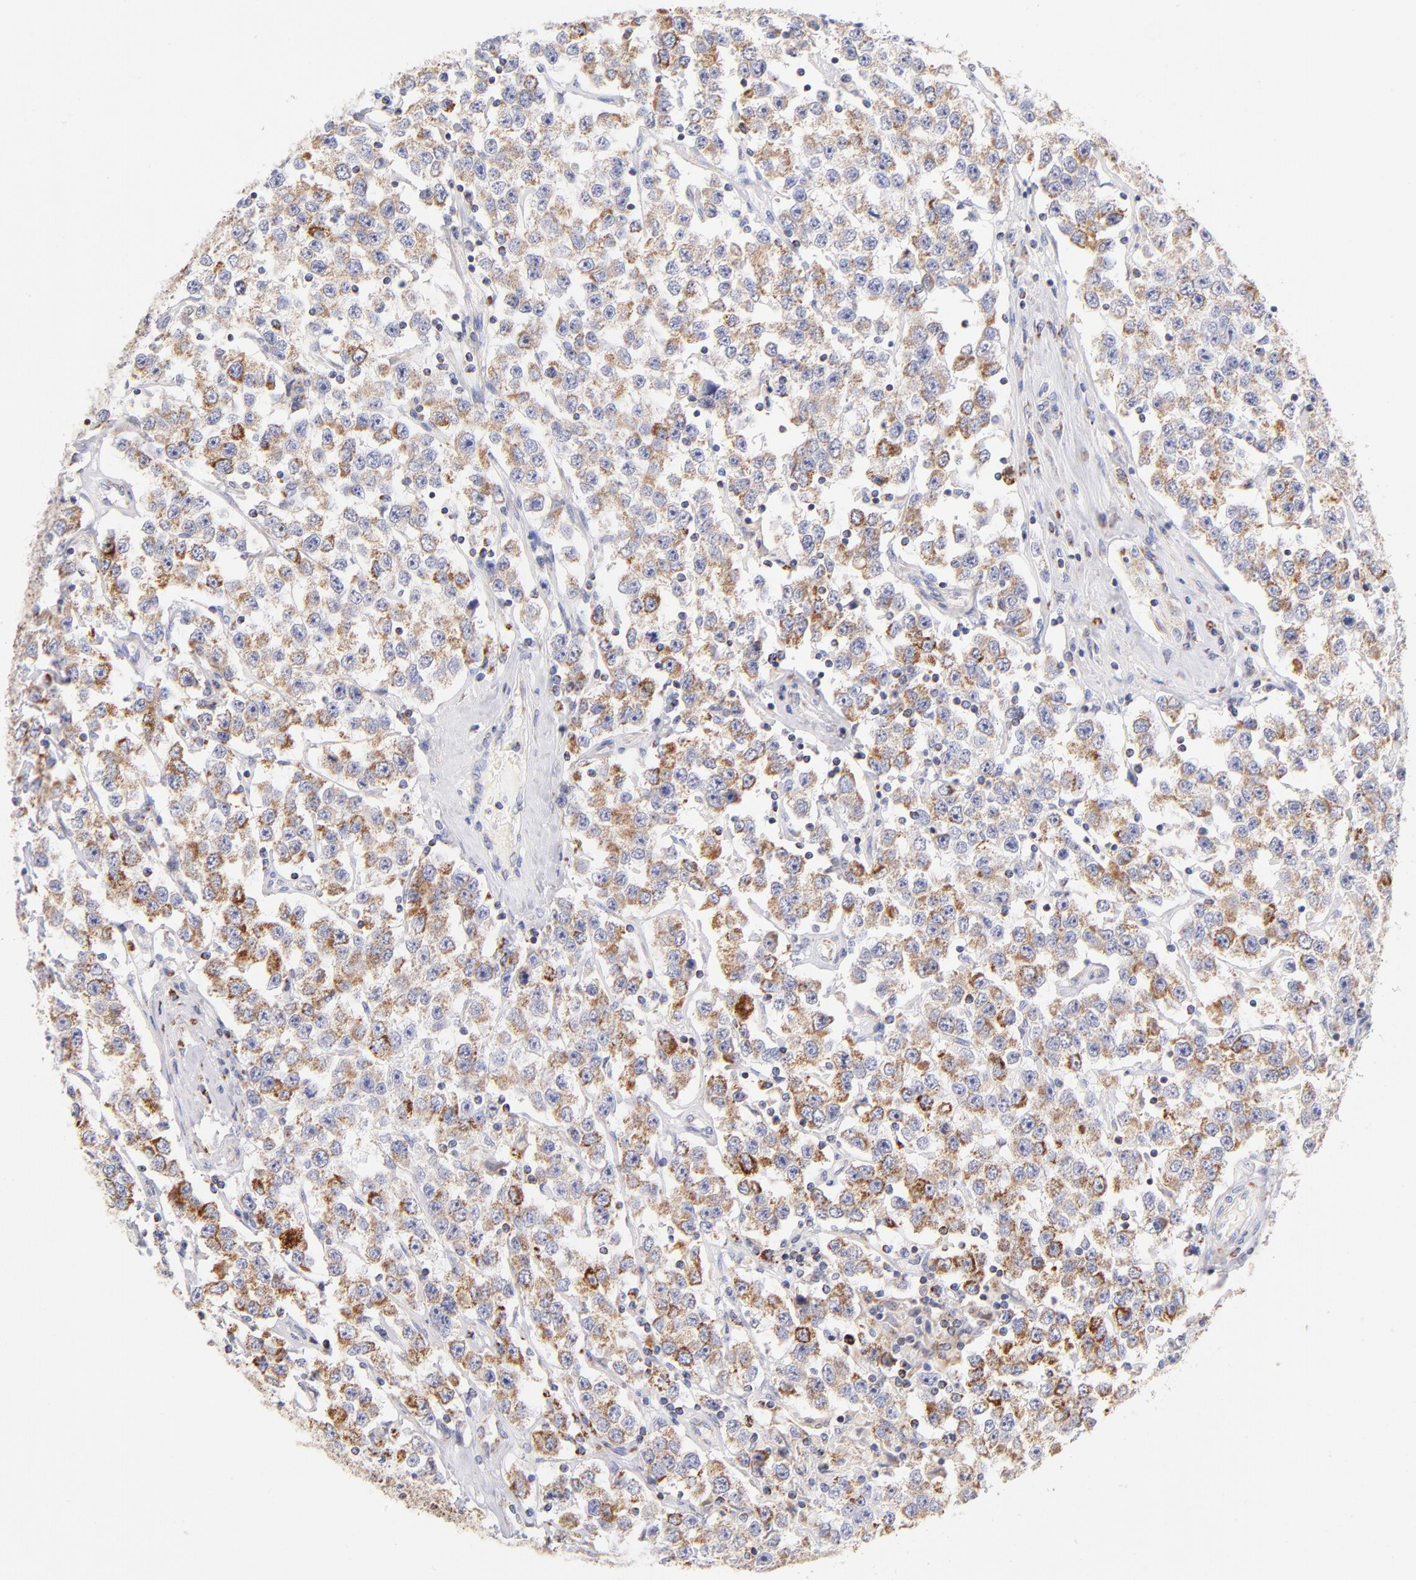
{"staining": {"intensity": "moderate", "quantity": ">75%", "location": "cytoplasmic/membranous"}, "tissue": "testis cancer", "cell_type": "Tumor cells", "image_type": "cancer", "snomed": [{"axis": "morphology", "description": "Seminoma, NOS"}, {"axis": "topography", "description": "Testis"}], "caption": "High-power microscopy captured an immunohistochemistry histopathology image of testis cancer (seminoma), revealing moderate cytoplasmic/membranous expression in about >75% of tumor cells. (Brightfield microscopy of DAB IHC at high magnification).", "gene": "AIFM1", "patient": {"sex": "male", "age": 52}}